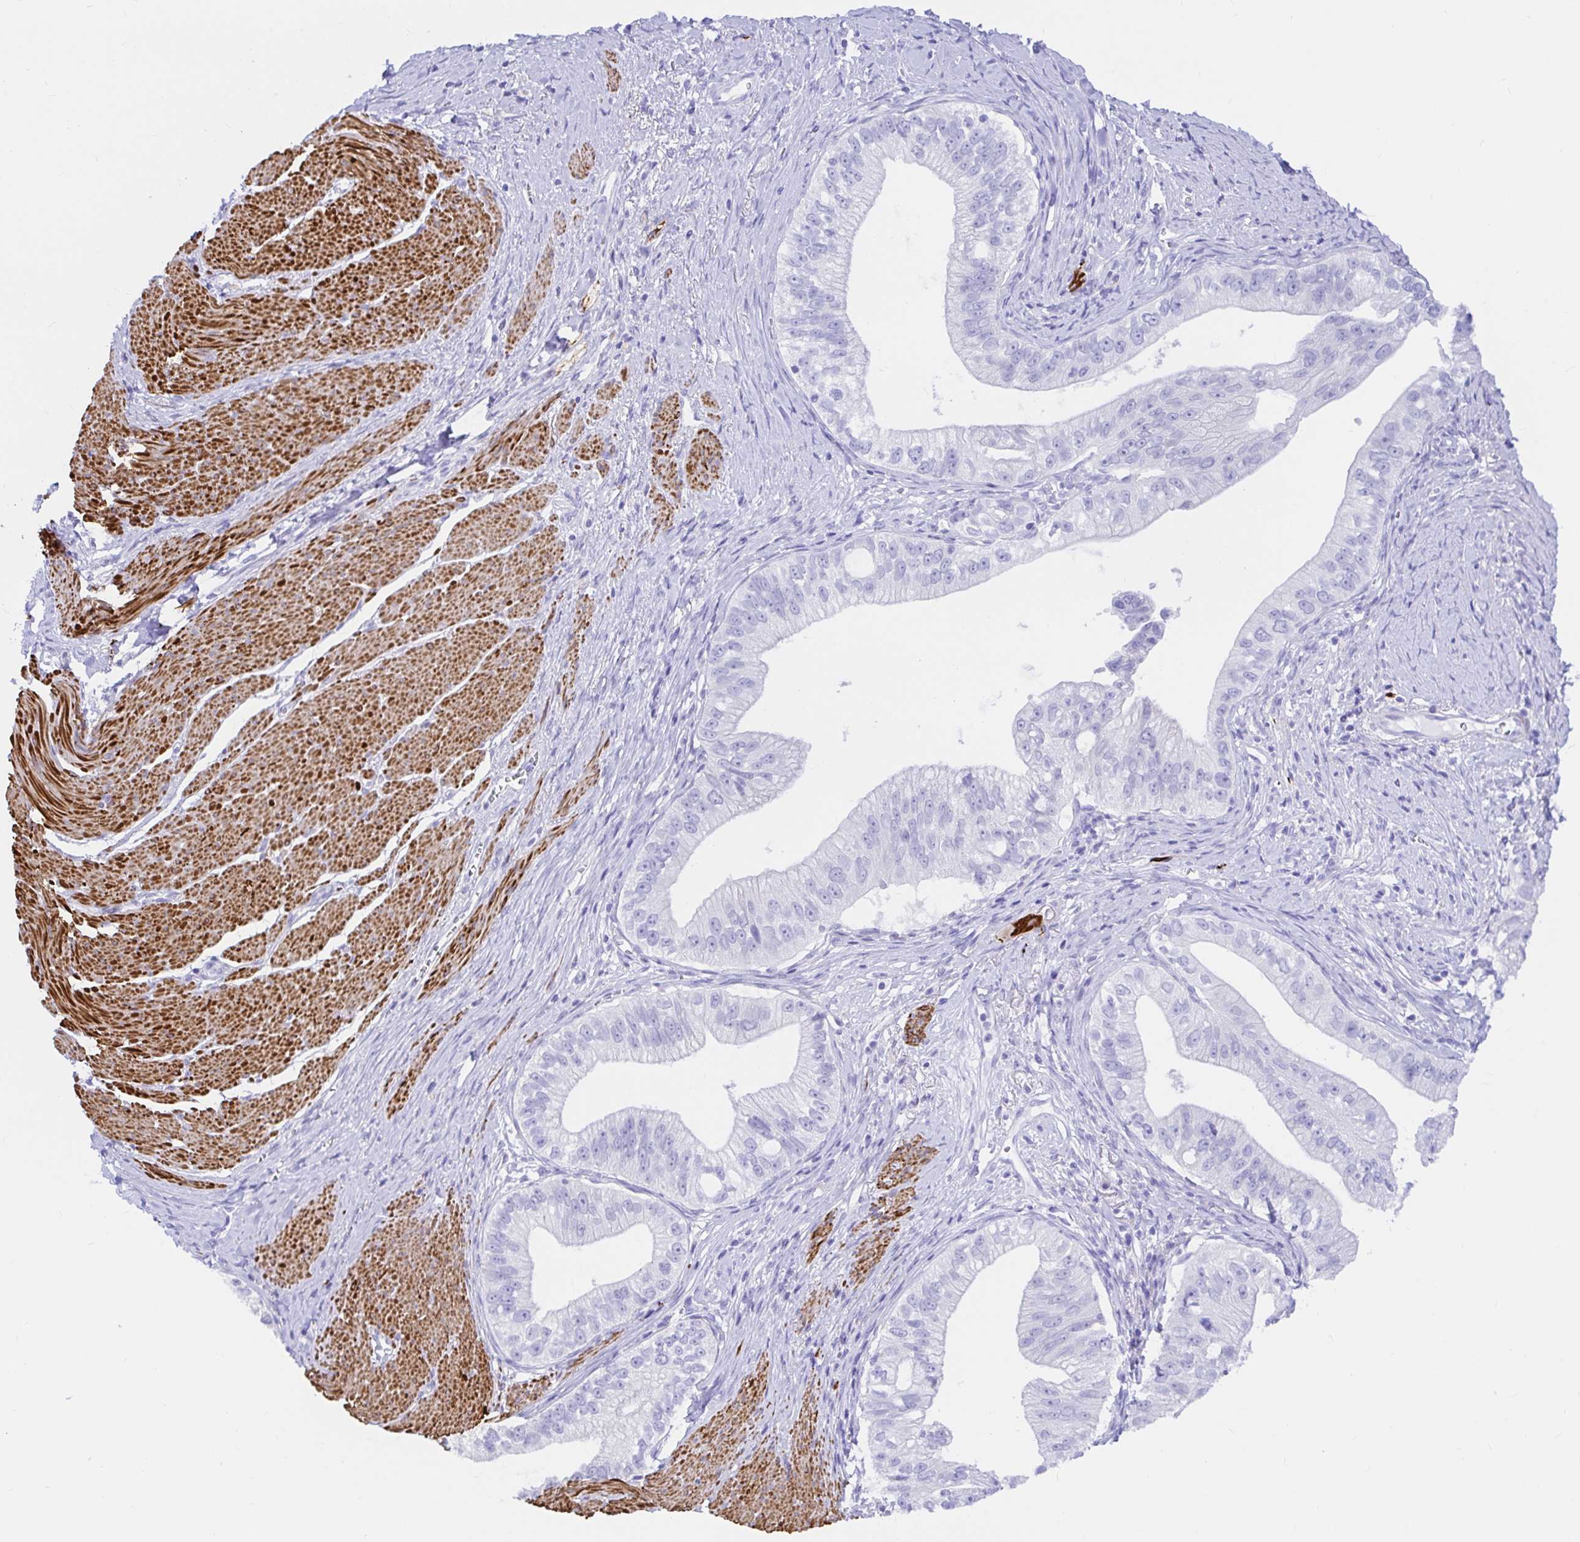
{"staining": {"intensity": "negative", "quantity": "none", "location": "none"}, "tissue": "pancreatic cancer", "cell_type": "Tumor cells", "image_type": "cancer", "snomed": [{"axis": "morphology", "description": "Adenocarcinoma, NOS"}, {"axis": "topography", "description": "Pancreas"}], "caption": "This is an immunohistochemistry histopathology image of human pancreatic cancer (adenocarcinoma). There is no expression in tumor cells.", "gene": "BACE2", "patient": {"sex": "male", "age": 70}}